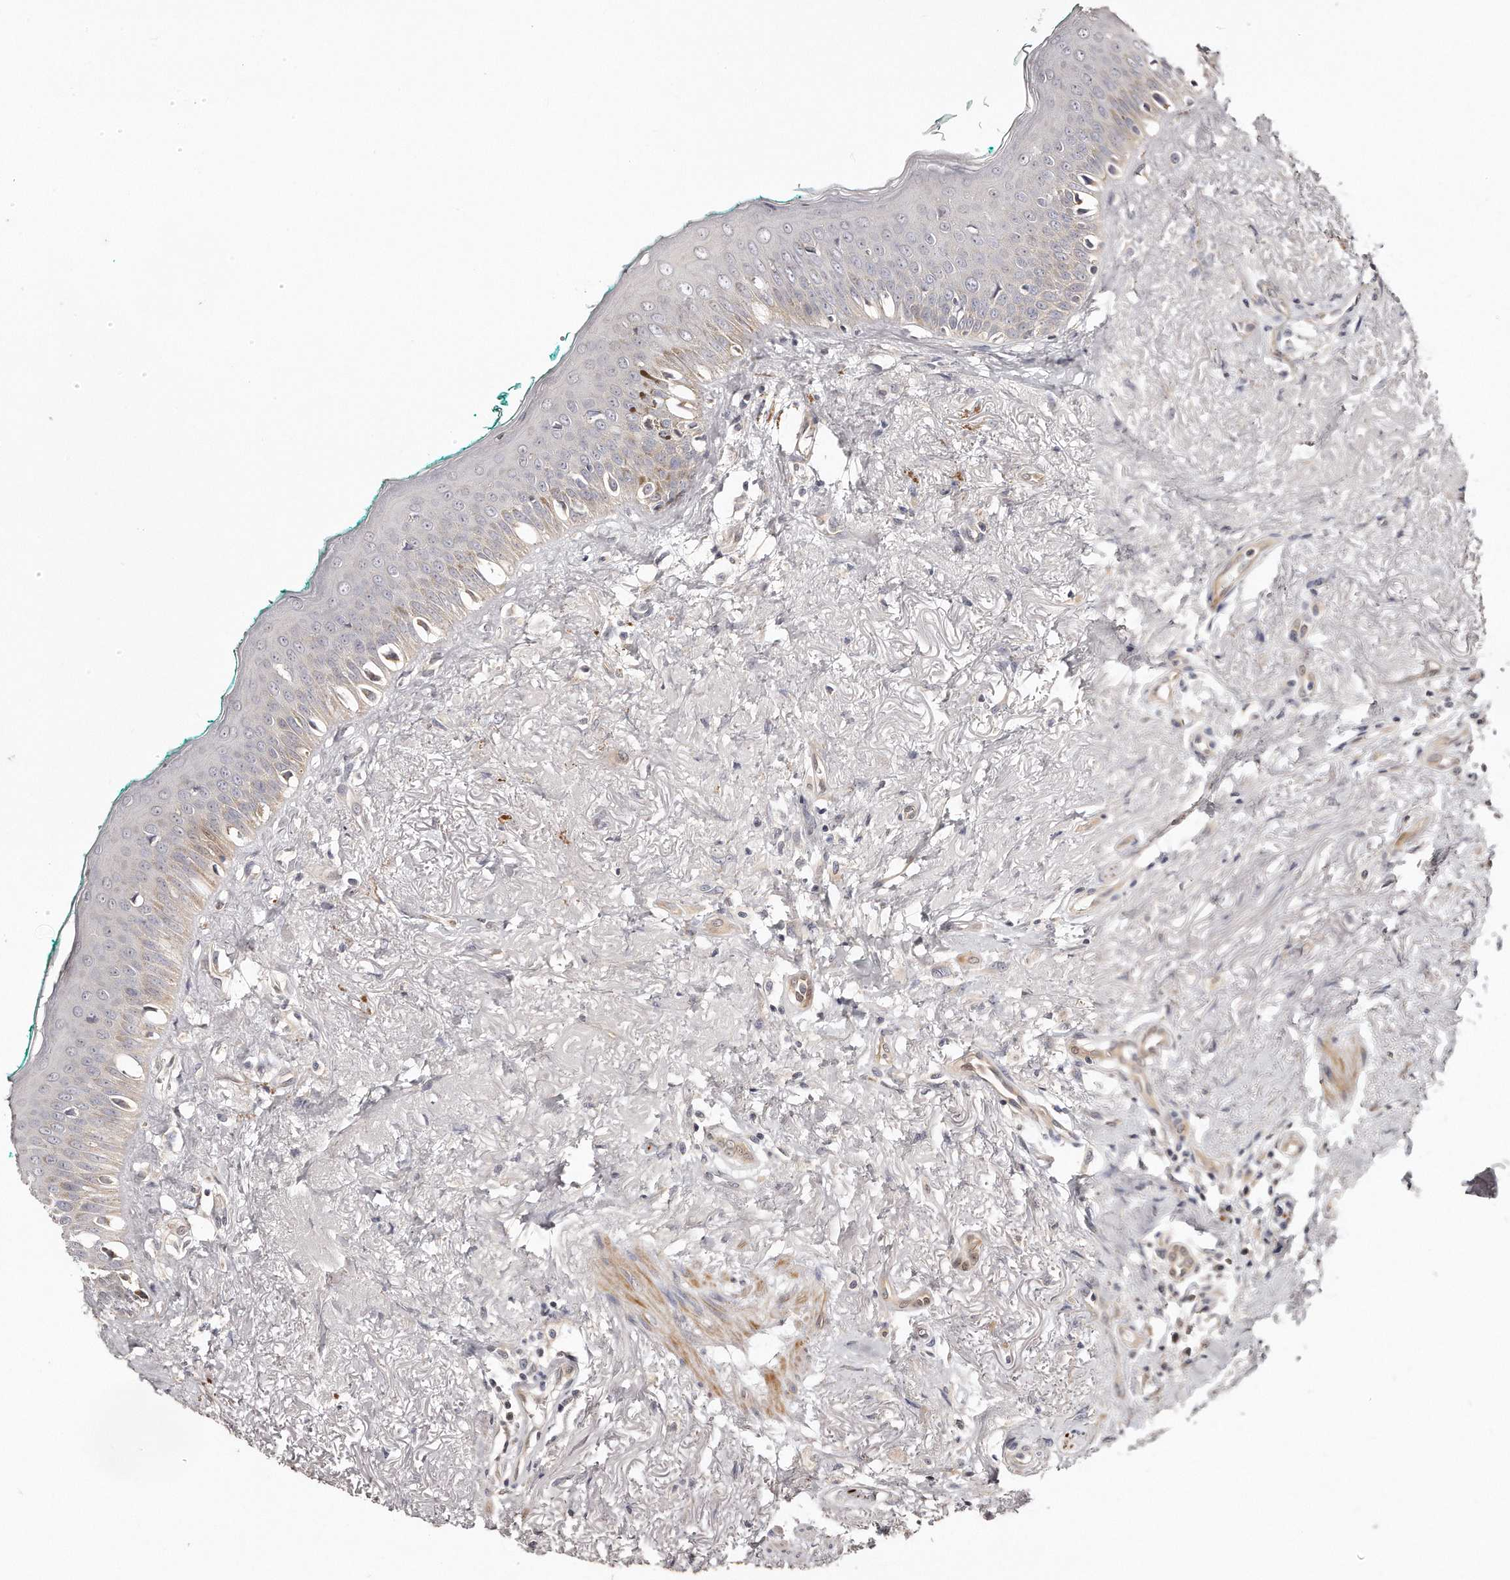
{"staining": {"intensity": "moderate", "quantity": "25%-75%", "location": "cytoplasmic/membranous"}, "tissue": "oral mucosa", "cell_type": "Squamous epithelial cells", "image_type": "normal", "snomed": [{"axis": "morphology", "description": "Normal tissue, NOS"}, {"axis": "topography", "description": "Oral tissue"}], "caption": "A micrograph of oral mucosa stained for a protein exhibits moderate cytoplasmic/membranous brown staining in squamous epithelial cells.", "gene": "GBP4", "patient": {"sex": "female", "age": 70}}